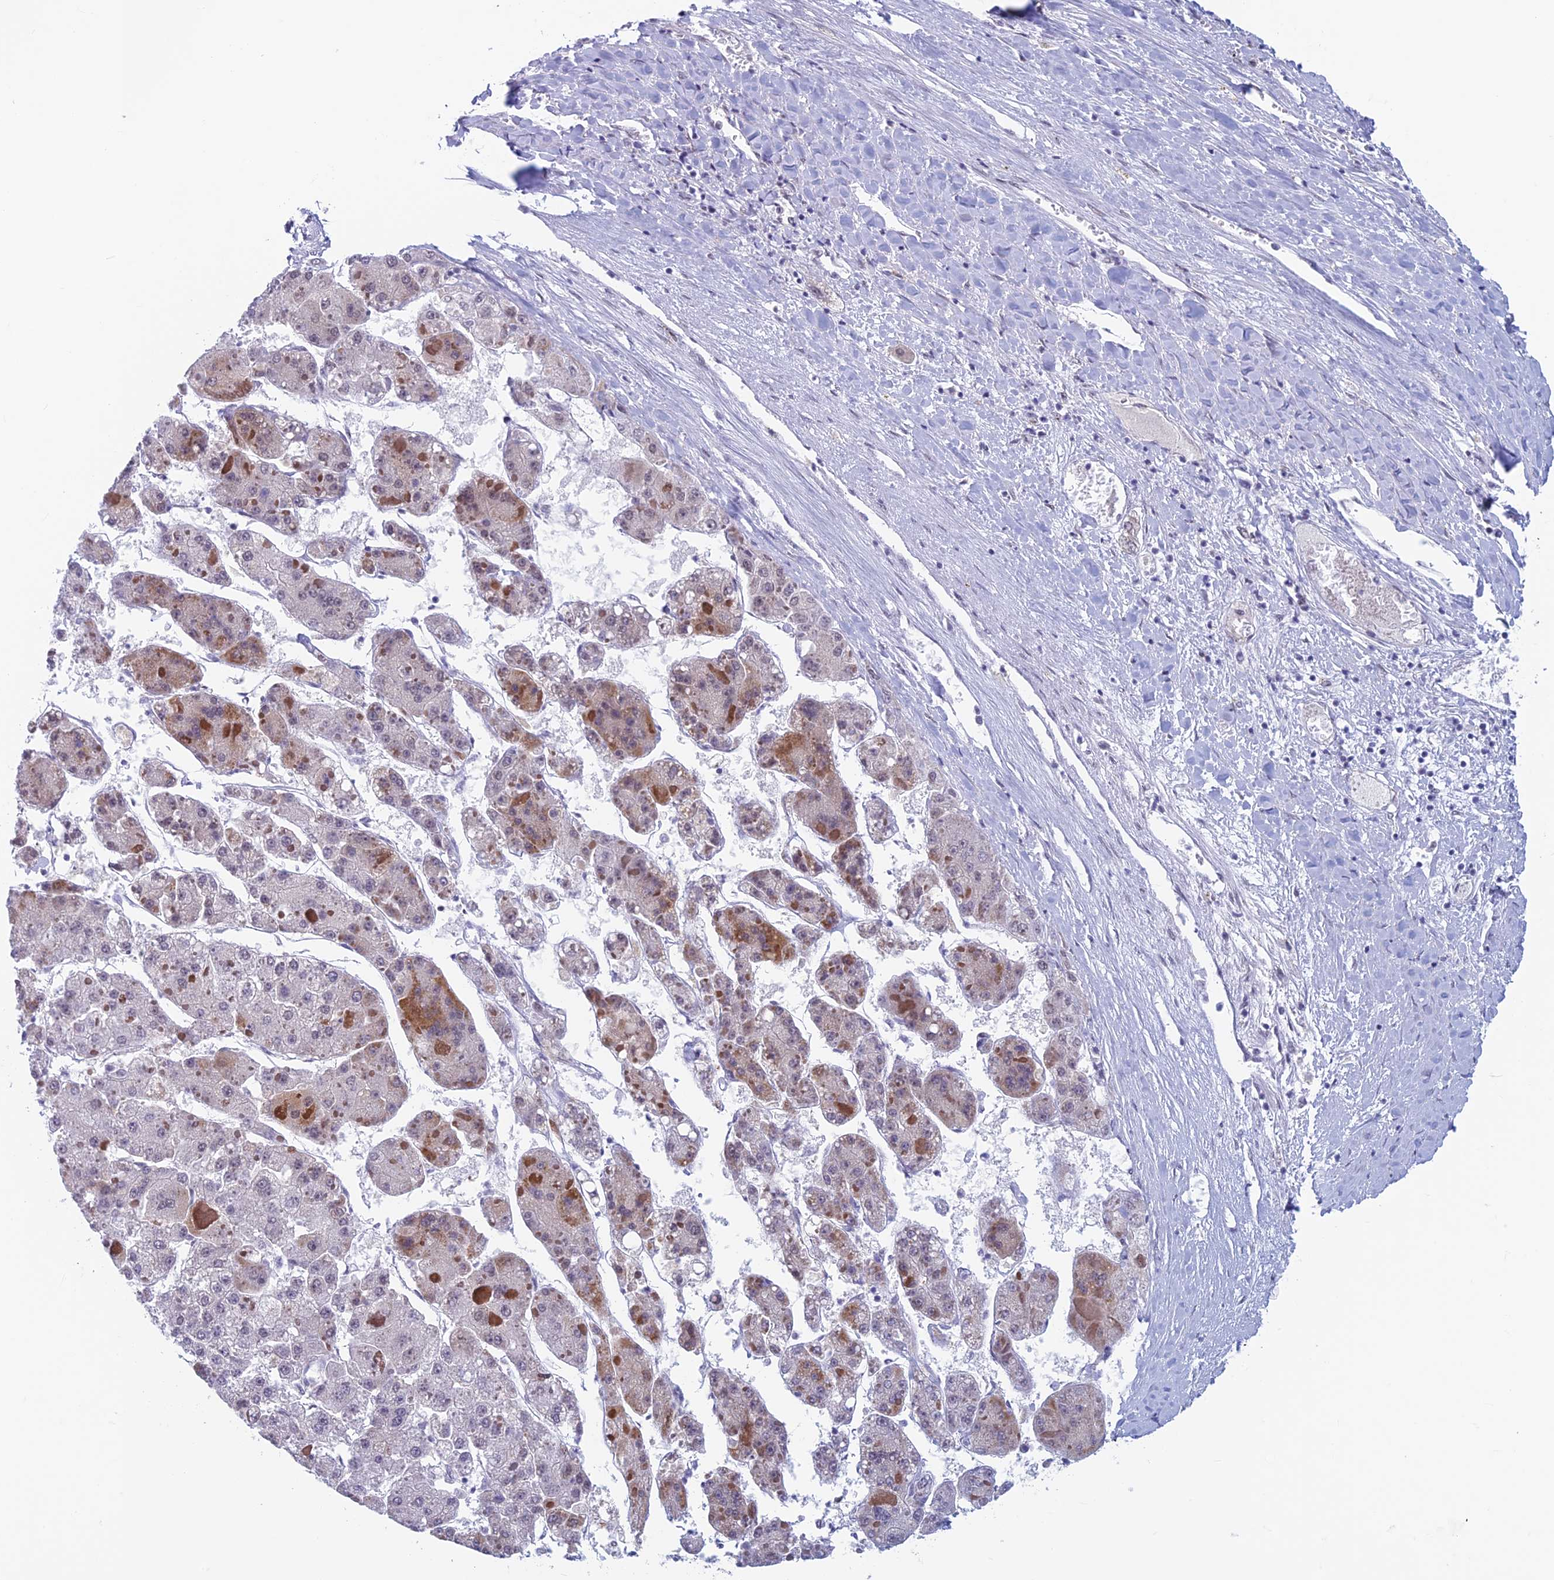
{"staining": {"intensity": "negative", "quantity": "none", "location": "none"}, "tissue": "liver cancer", "cell_type": "Tumor cells", "image_type": "cancer", "snomed": [{"axis": "morphology", "description": "Carcinoma, Hepatocellular, NOS"}, {"axis": "topography", "description": "Liver"}], "caption": "A high-resolution photomicrograph shows immunohistochemistry (IHC) staining of liver cancer (hepatocellular carcinoma), which shows no significant staining in tumor cells.", "gene": "ASH2L", "patient": {"sex": "female", "age": 73}}